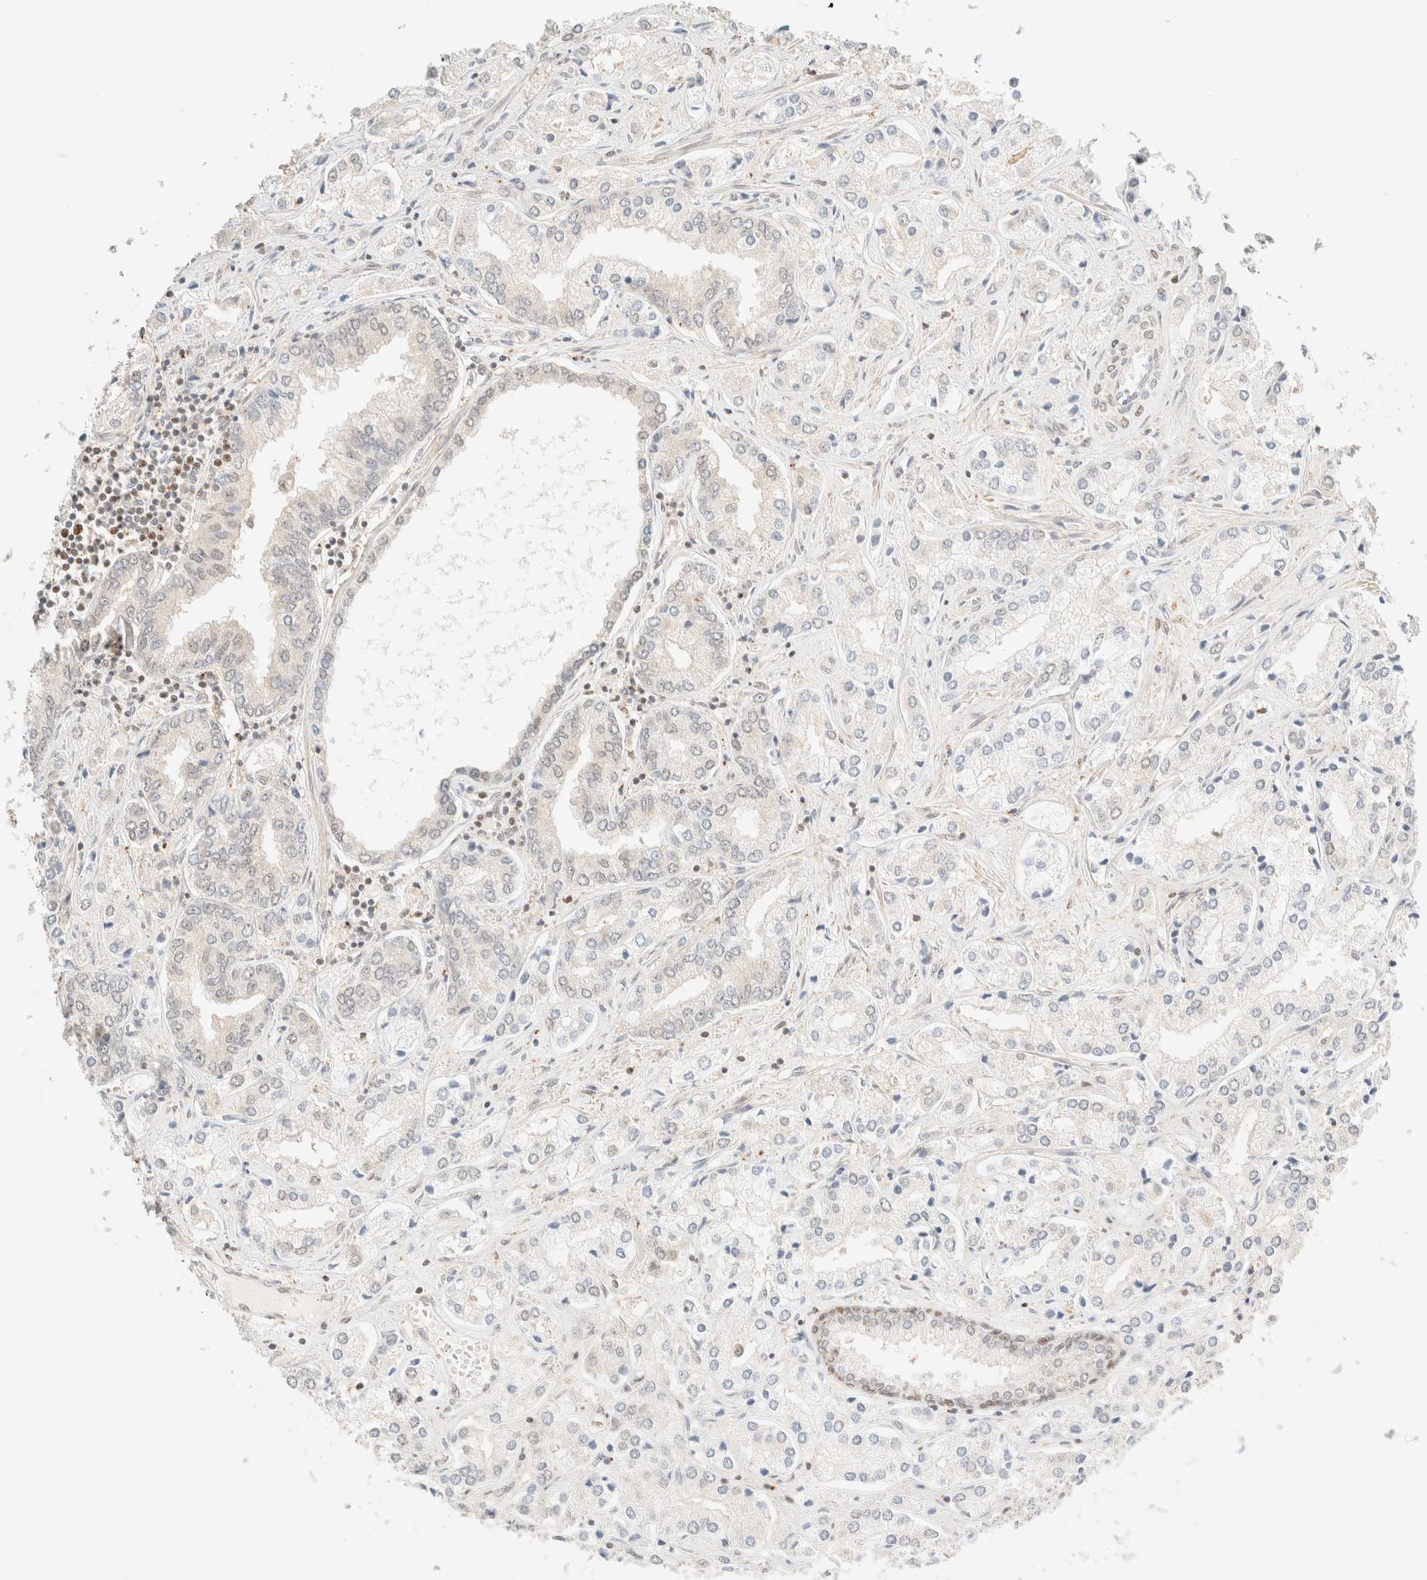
{"staining": {"intensity": "negative", "quantity": "none", "location": "none"}, "tissue": "prostate cancer", "cell_type": "Tumor cells", "image_type": "cancer", "snomed": [{"axis": "morphology", "description": "Adenocarcinoma, High grade"}, {"axis": "topography", "description": "Prostate"}], "caption": "This photomicrograph is of adenocarcinoma (high-grade) (prostate) stained with immunohistochemistry to label a protein in brown with the nuclei are counter-stained blue. There is no positivity in tumor cells.", "gene": "TSR1", "patient": {"sex": "male", "age": 66}}